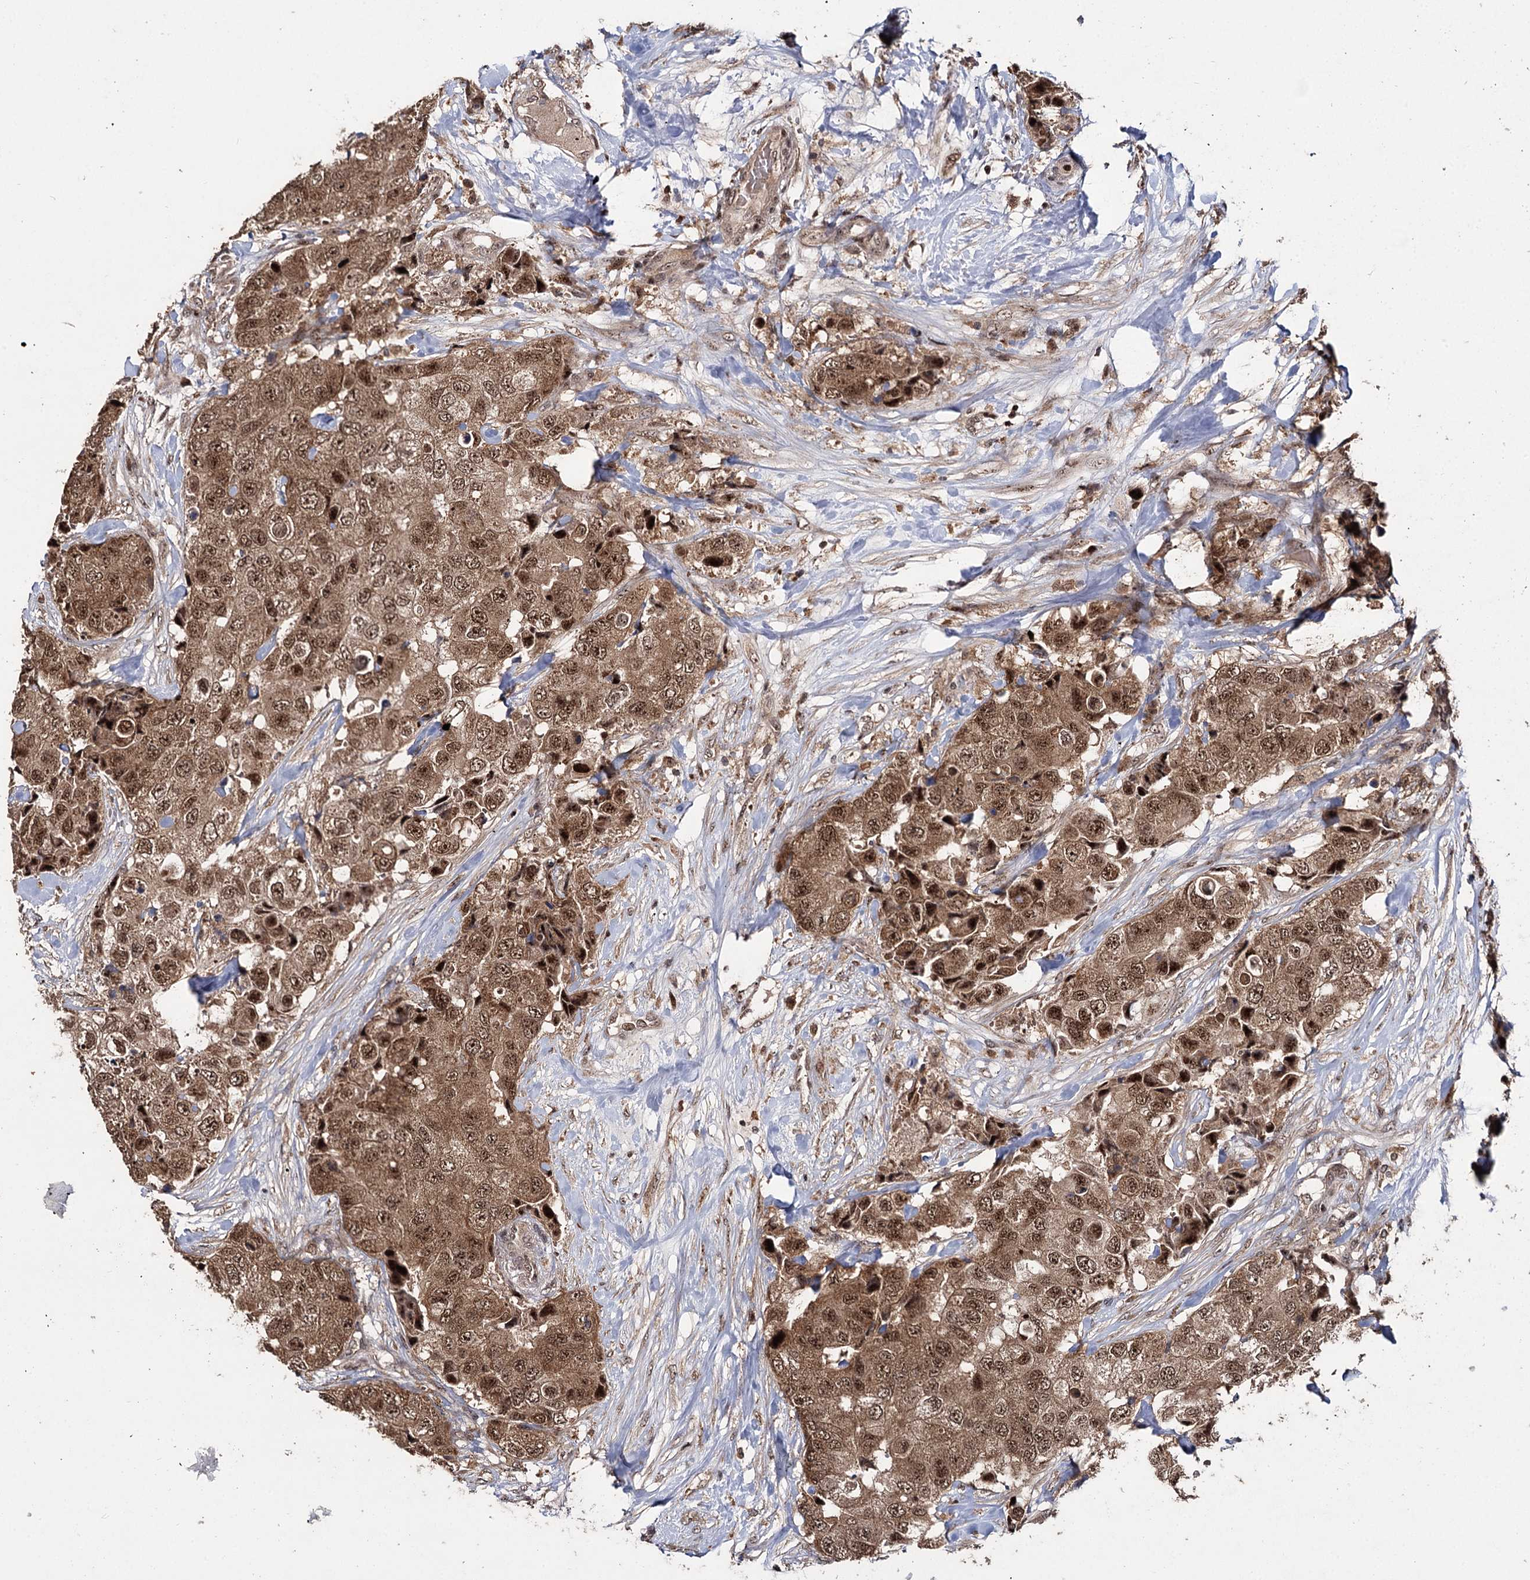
{"staining": {"intensity": "moderate", "quantity": ">75%", "location": "cytoplasmic/membranous,nuclear"}, "tissue": "breast cancer", "cell_type": "Tumor cells", "image_type": "cancer", "snomed": [{"axis": "morphology", "description": "Duct carcinoma"}, {"axis": "topography", "description": "Breast"}], "caption": "About >75% of tumor cells in human breast infiltrating ductal carcinoma exhibit moderate cytoplasmic/membranous and nuclear protein staining as visualized by brown immunohistochemical staining.", "gene": "MKNK2", "patient": {"sex": "female", "age": 62}}